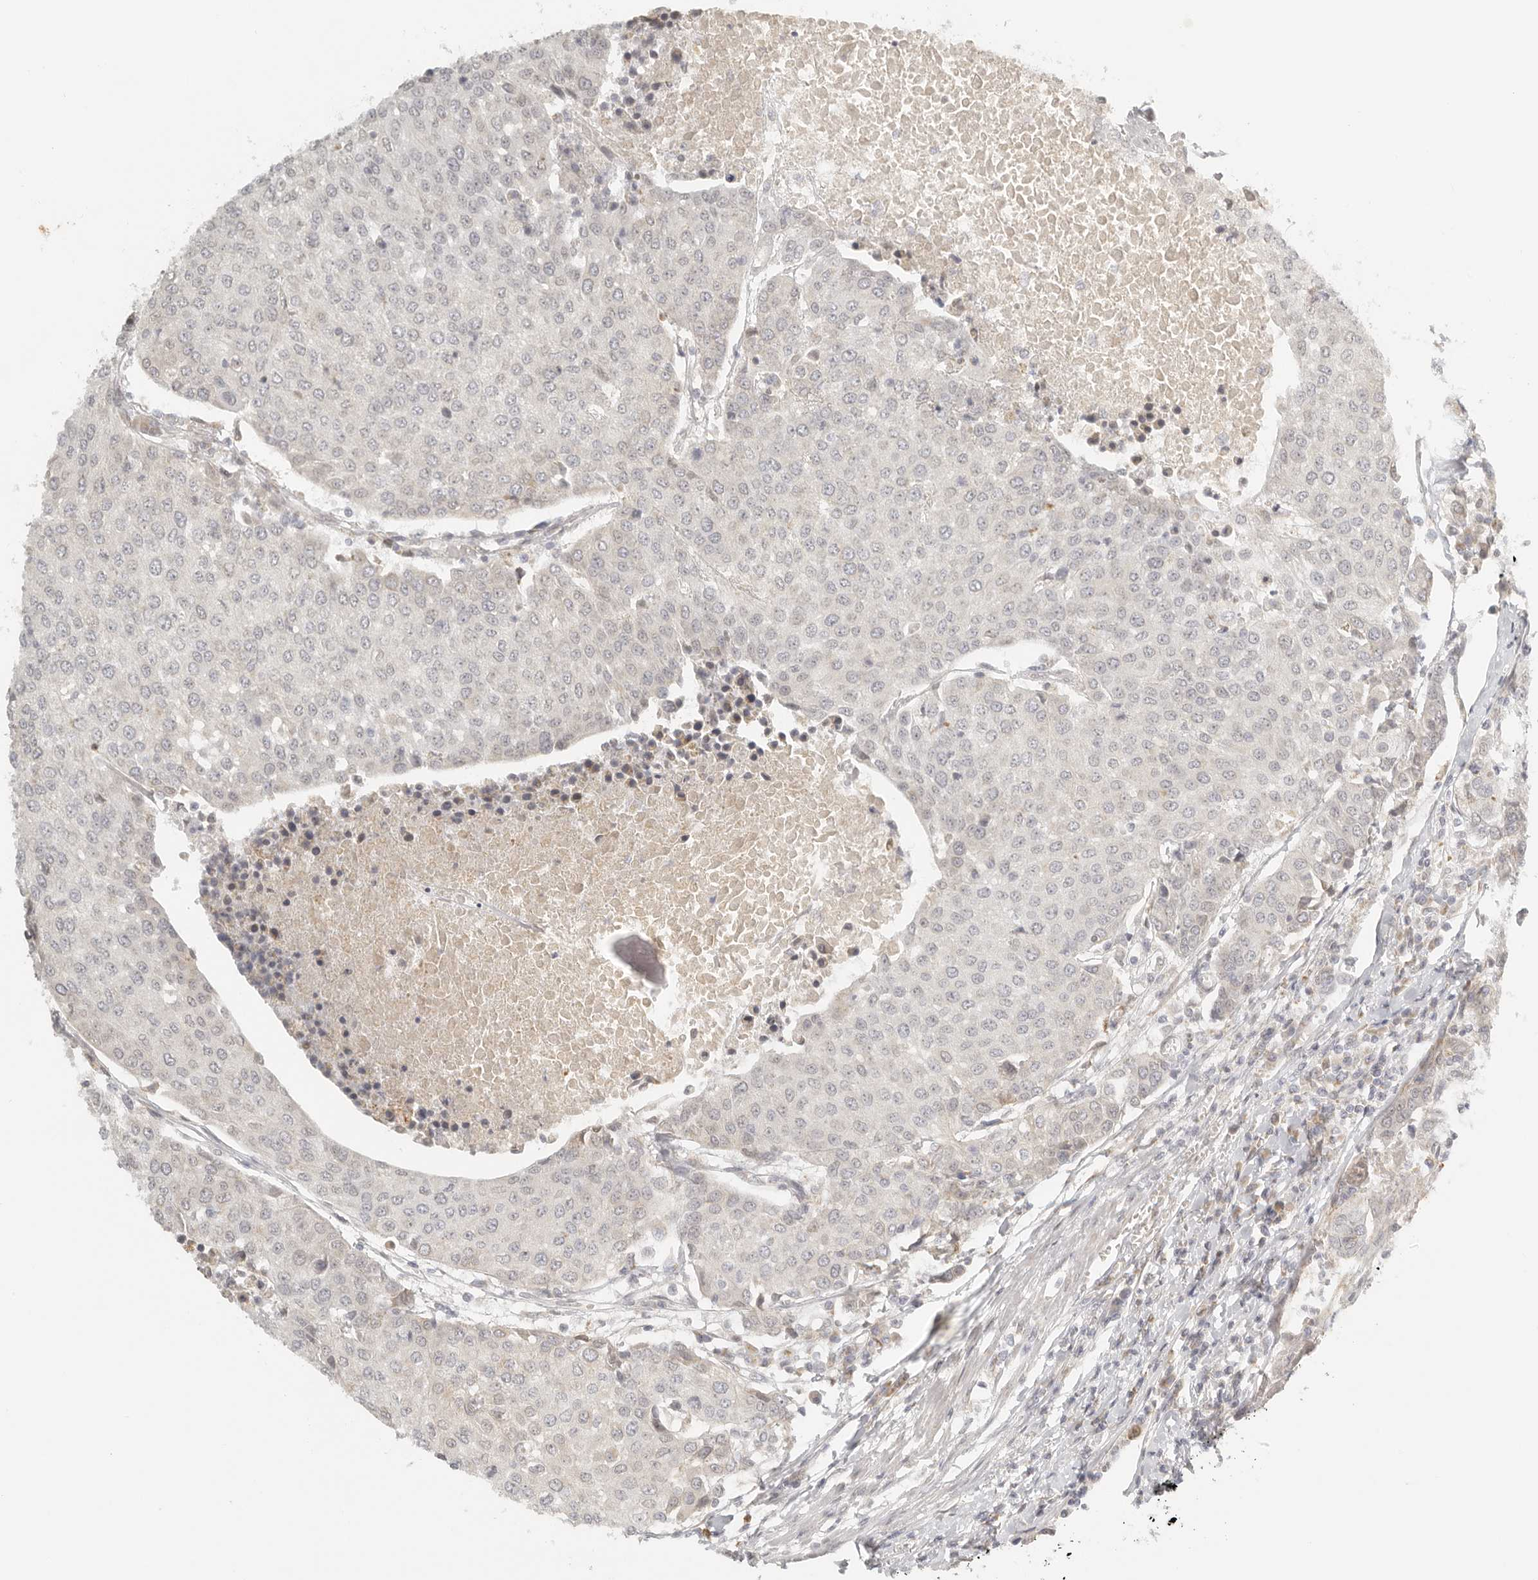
{"staining": {"intensity": "negative", "quantity": "none", "location": "none"}, "tissue": "urothelial cancer", "cell_type": "Tumor cells", "image_type": "cancer", "snomed": [{"axis": "morphology", "description": "Urothelial carcinoma, High grade"}, {"axis": "topography", "description": "Urinary bladder"}], "caption": "Micrograph shows no protein staining in tumor cells of urothelial cancer tissue.", "gene": "KDF1", "patient": {"sex": "female", "age": 85}}